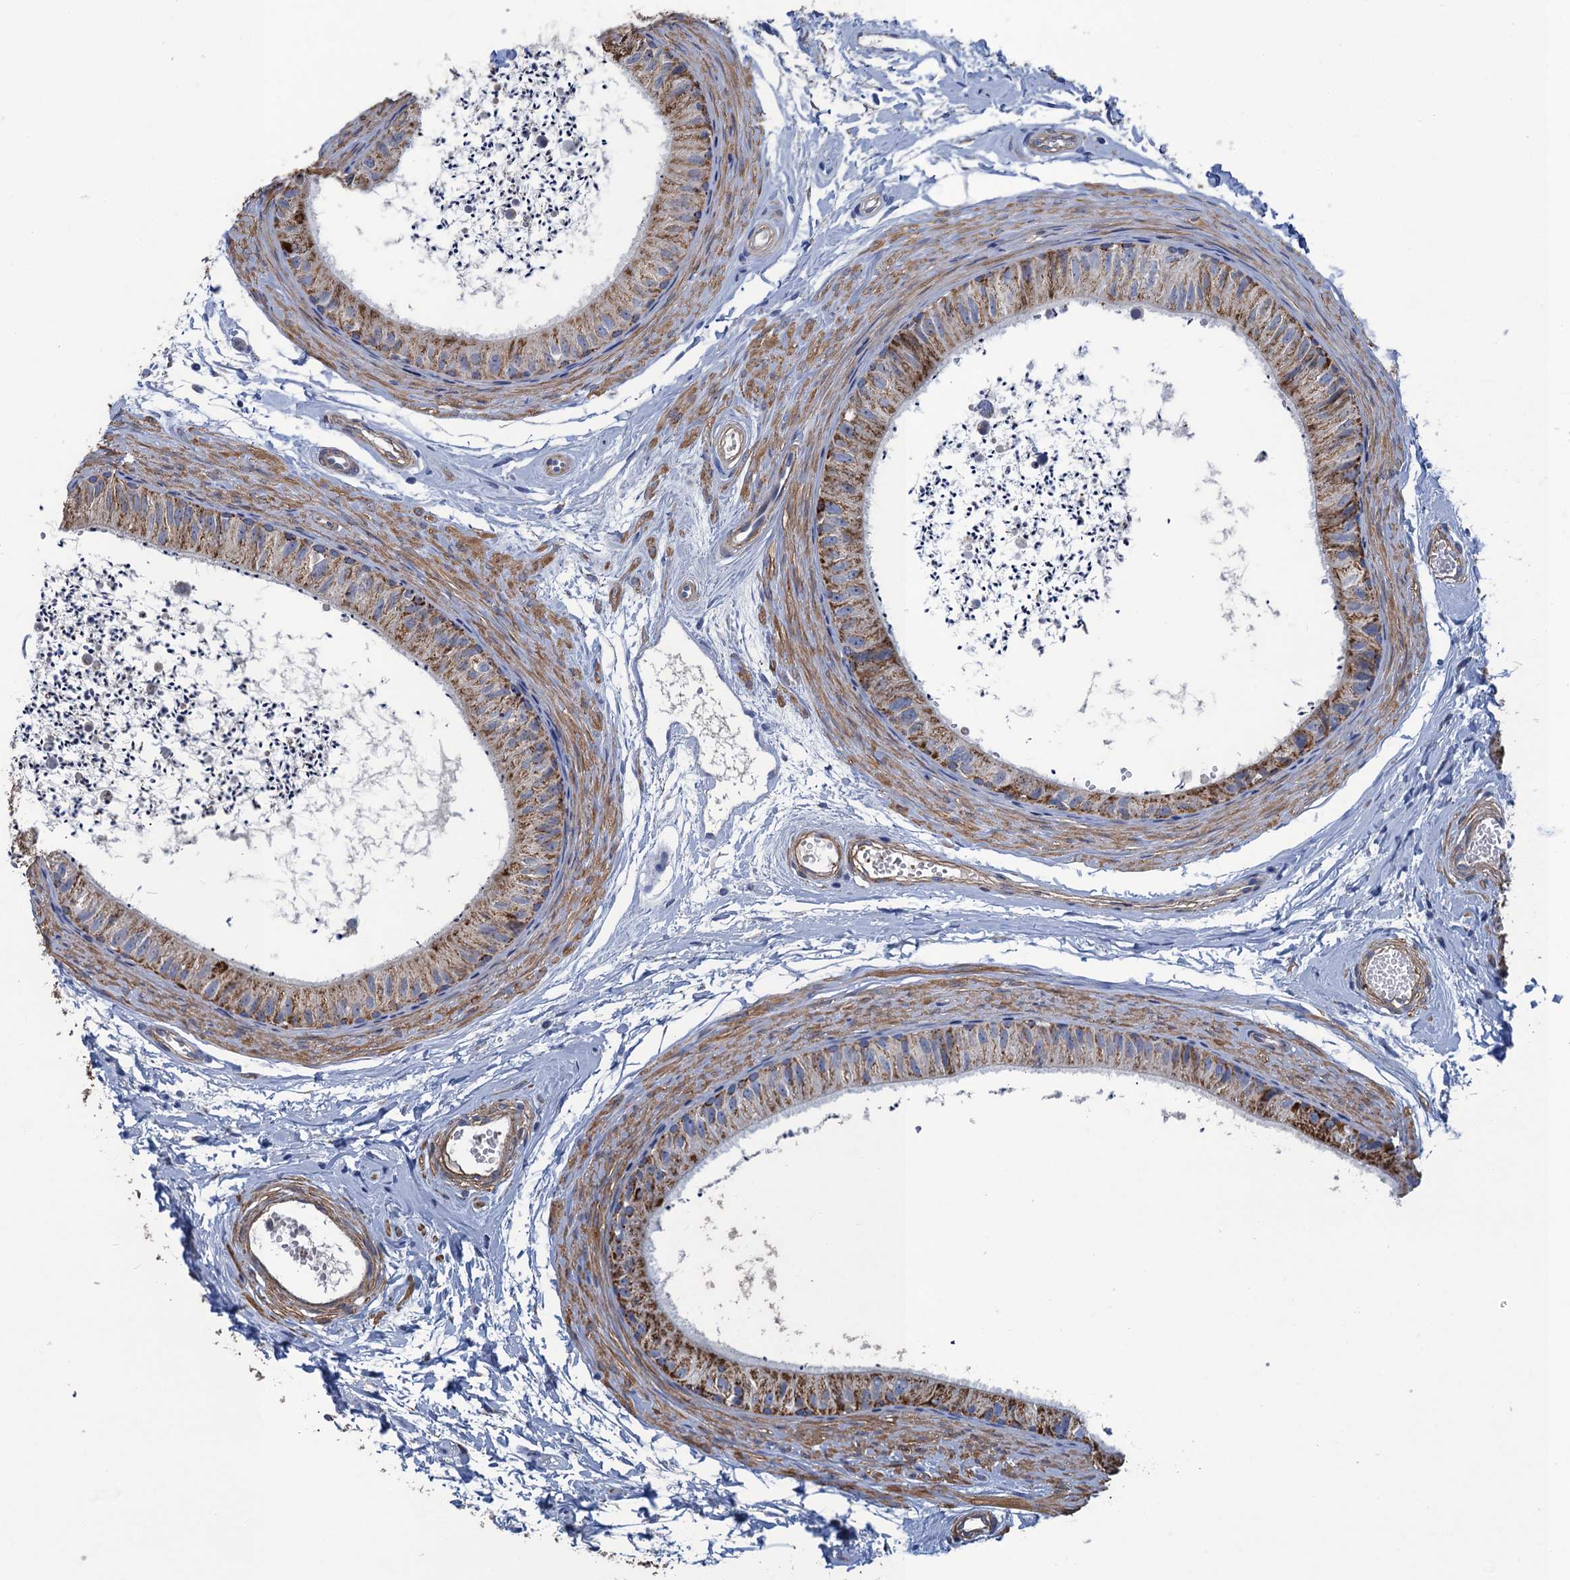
{"staining": {"intensity": "moderate", "quantity": ">75%", "location": "cytoplasmic/membranous"}, "tissue": "epididymis", "cell_type": "Glandular cells", "image_type": "normal", "snomed": [{"axis": "morphology", "description": "Normal tissue, NOS"}, {"axis": "topography", "description": "Epididymis"}], "caption": "This photomicrograph displays IHC staining of benign human epididymis, with medium moderate cytoplasmic/membranous positivity in about >75% of glandular cells.", "gene": "ENSG00000260643", "patient": {"sex": "male", "age": 56}}